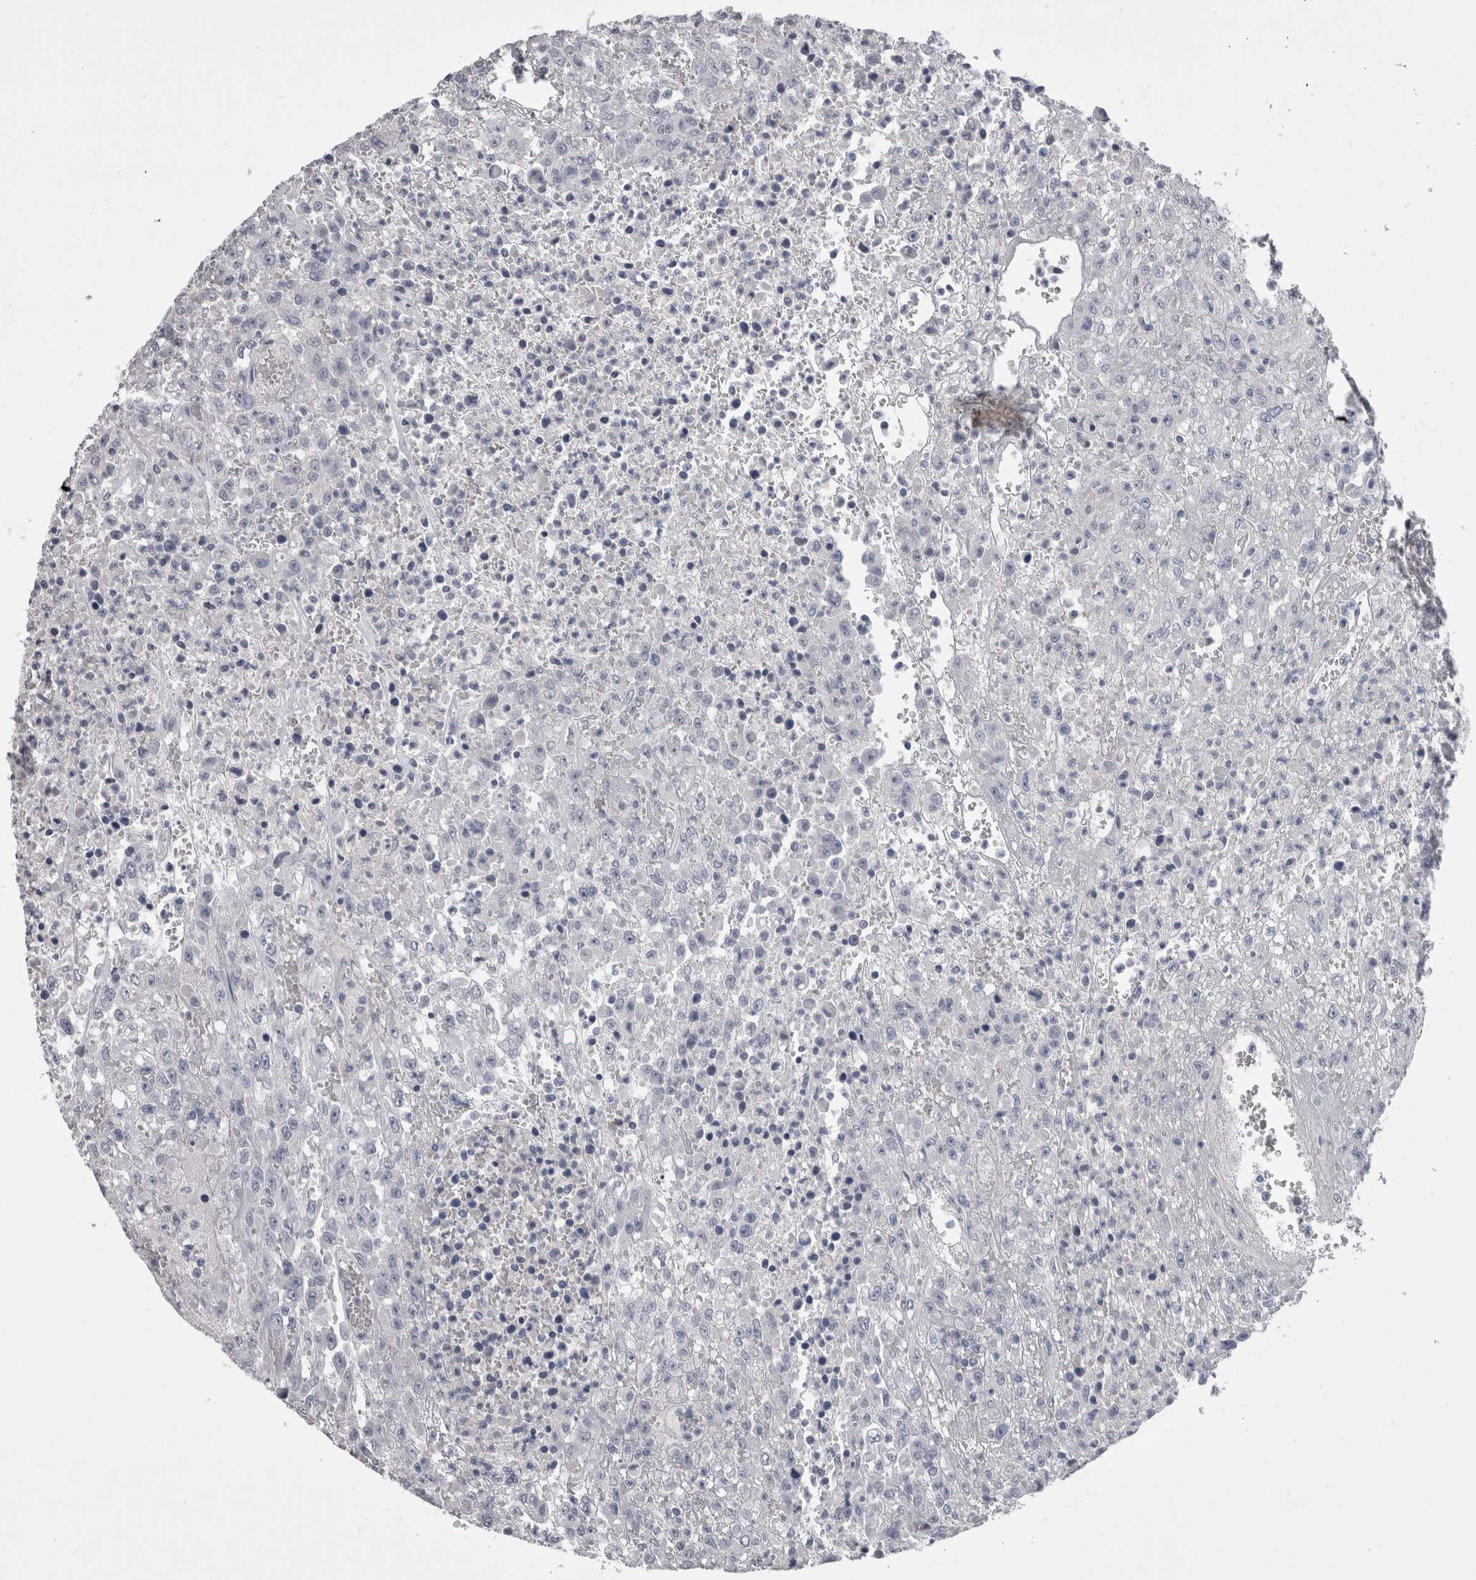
{"staining": {"intensity": "negative", "quantity": "none", "location": "none"}, "tissue": "urothelial cancer", "cell_type": "Tumor cells", "image_type": "cancer", "snomed": [{"axis": "morphology", "description": "Urothelial carcinoma, High grade"}, {"axis": "topography", "description": "Urinary bladder"}], "caption": "Tumor cells show no significant protein staining in urothelial carcinoma (high-grade). Nuclei are stained in blue.", "gene": "CDHR5", "patient": {"sex": "male", "age": 46}}